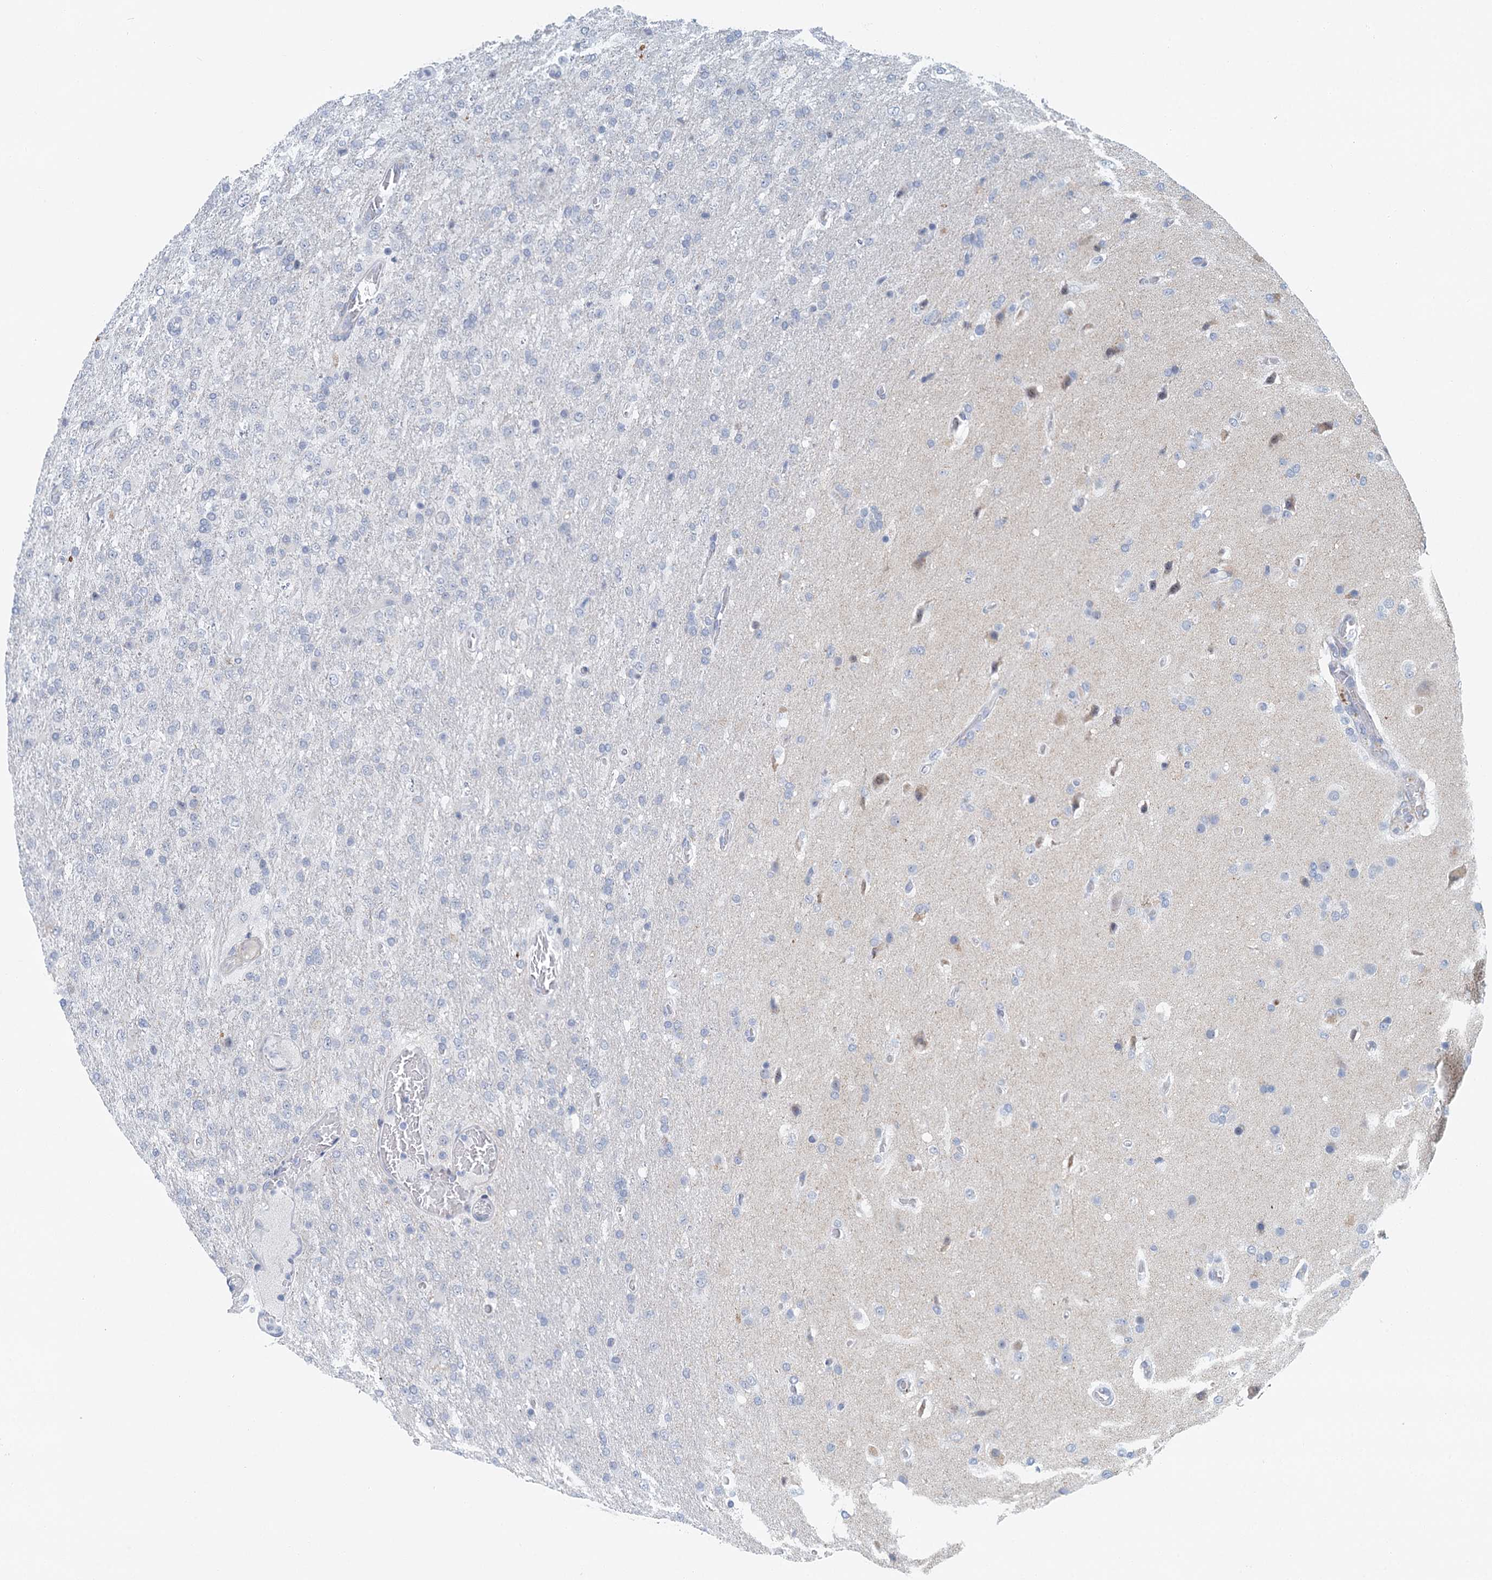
{"staining": {"intensity": "negative", "quantity": "none", "location": "none"}, "tissue": "glioma", "cell_type": "Tumor cells", "image_type": "cancer", "snomed": [{"axis": "morphology", "description": "Glioma, malignant, High grade"}, {"axis": "topography", "description": "Brain"}], "caption": "Glioma stained for a protein using IHC displays no staining tumor cells.", "gene": "ZNF527", "patient": {"sex": "female", "age": 74}}